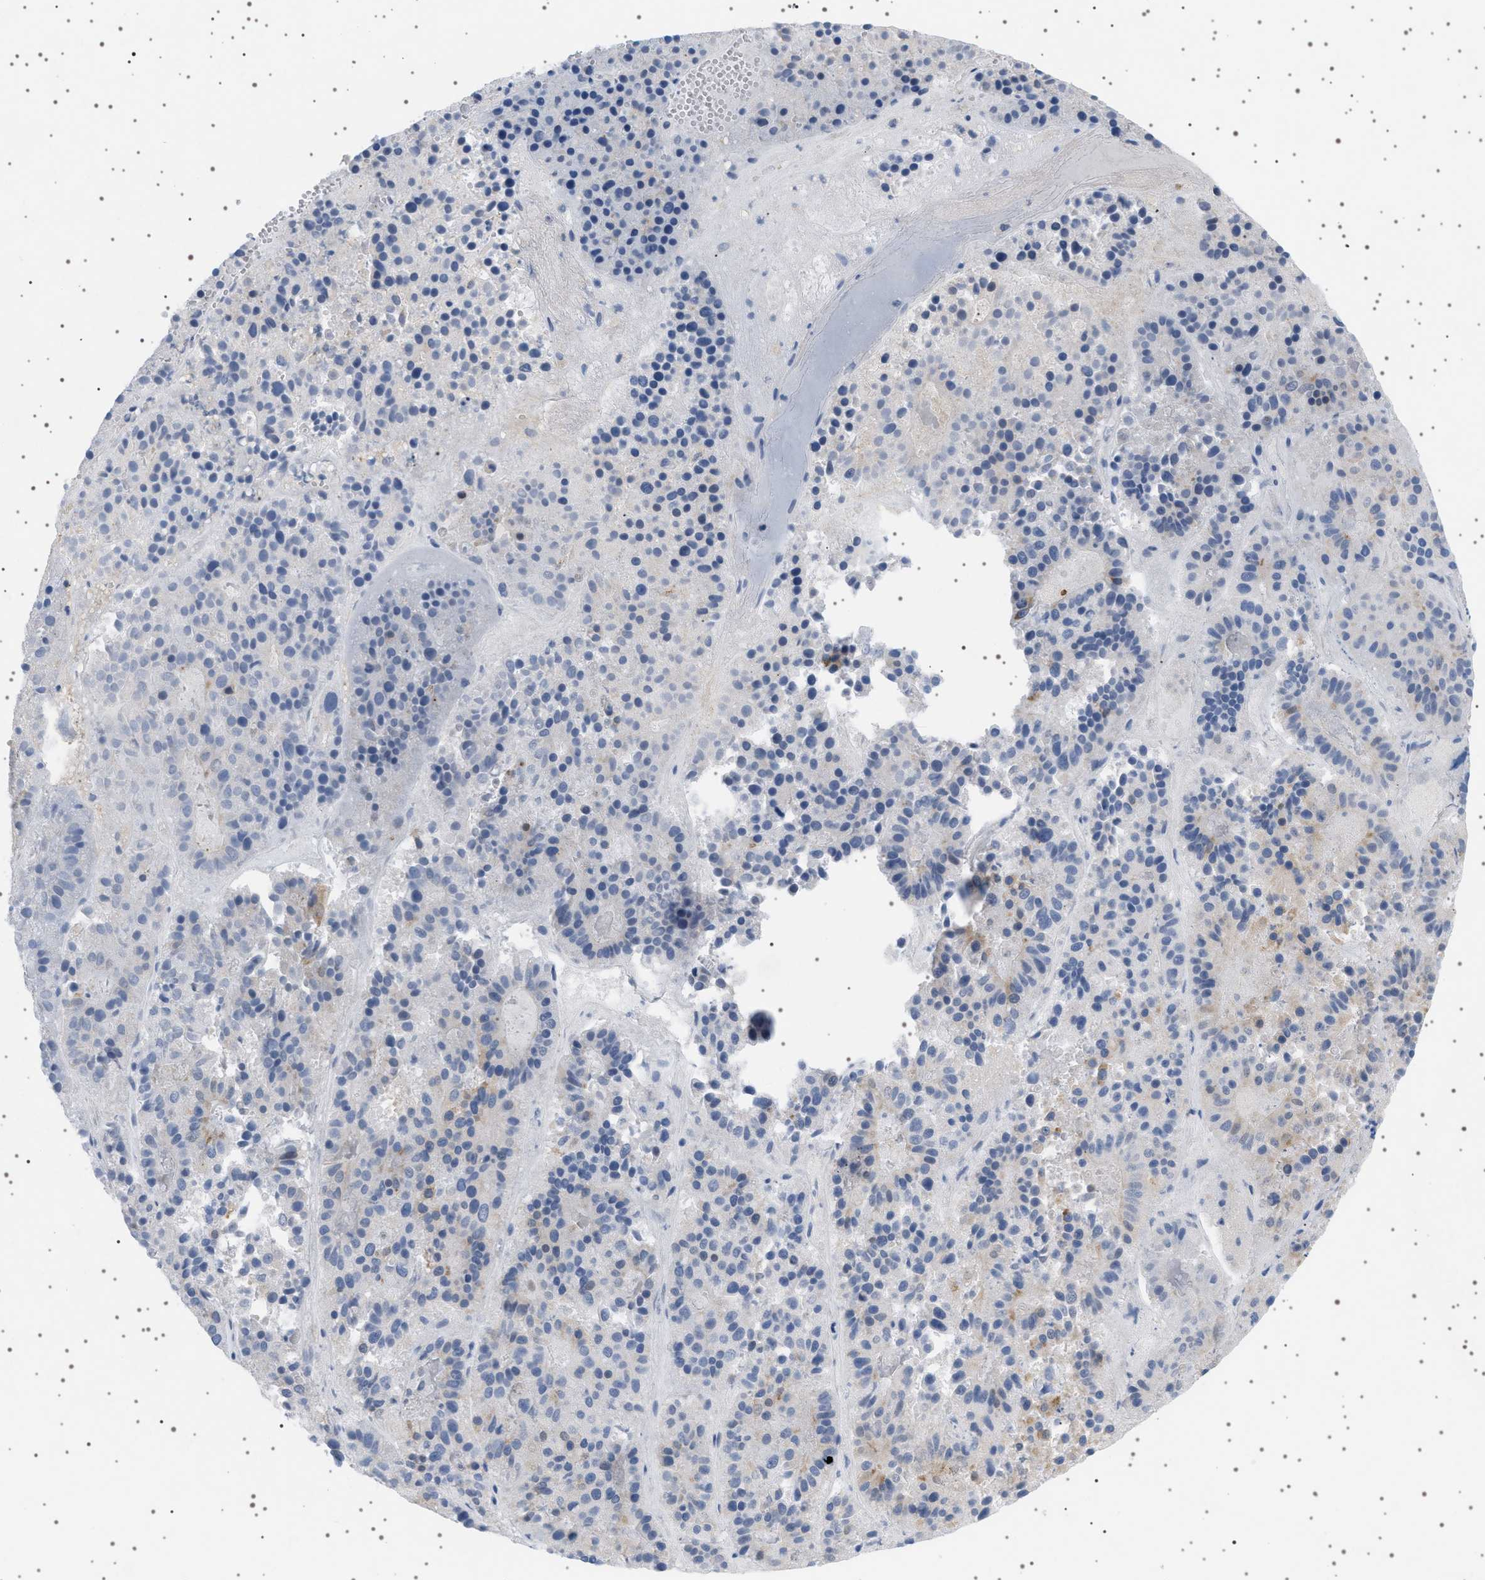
{"staining": {"intensity": "negative", "quantity": "none", "location": "none"}, "tissue": "pancreatic cancer", "cell_type": "Tumor cells", "image_type": "cancer", "snomed": [{"axis": "morphology", "description": "Adenocarcinoma, NOS"}, {"axis": "topography", "description": "Pancreas"}], "caption": "Image shows no significant protein expression in tumor cells of pancreatic cancer.", "gene": "ADCY10", "patient": {"sex": "male", "age": 50}}